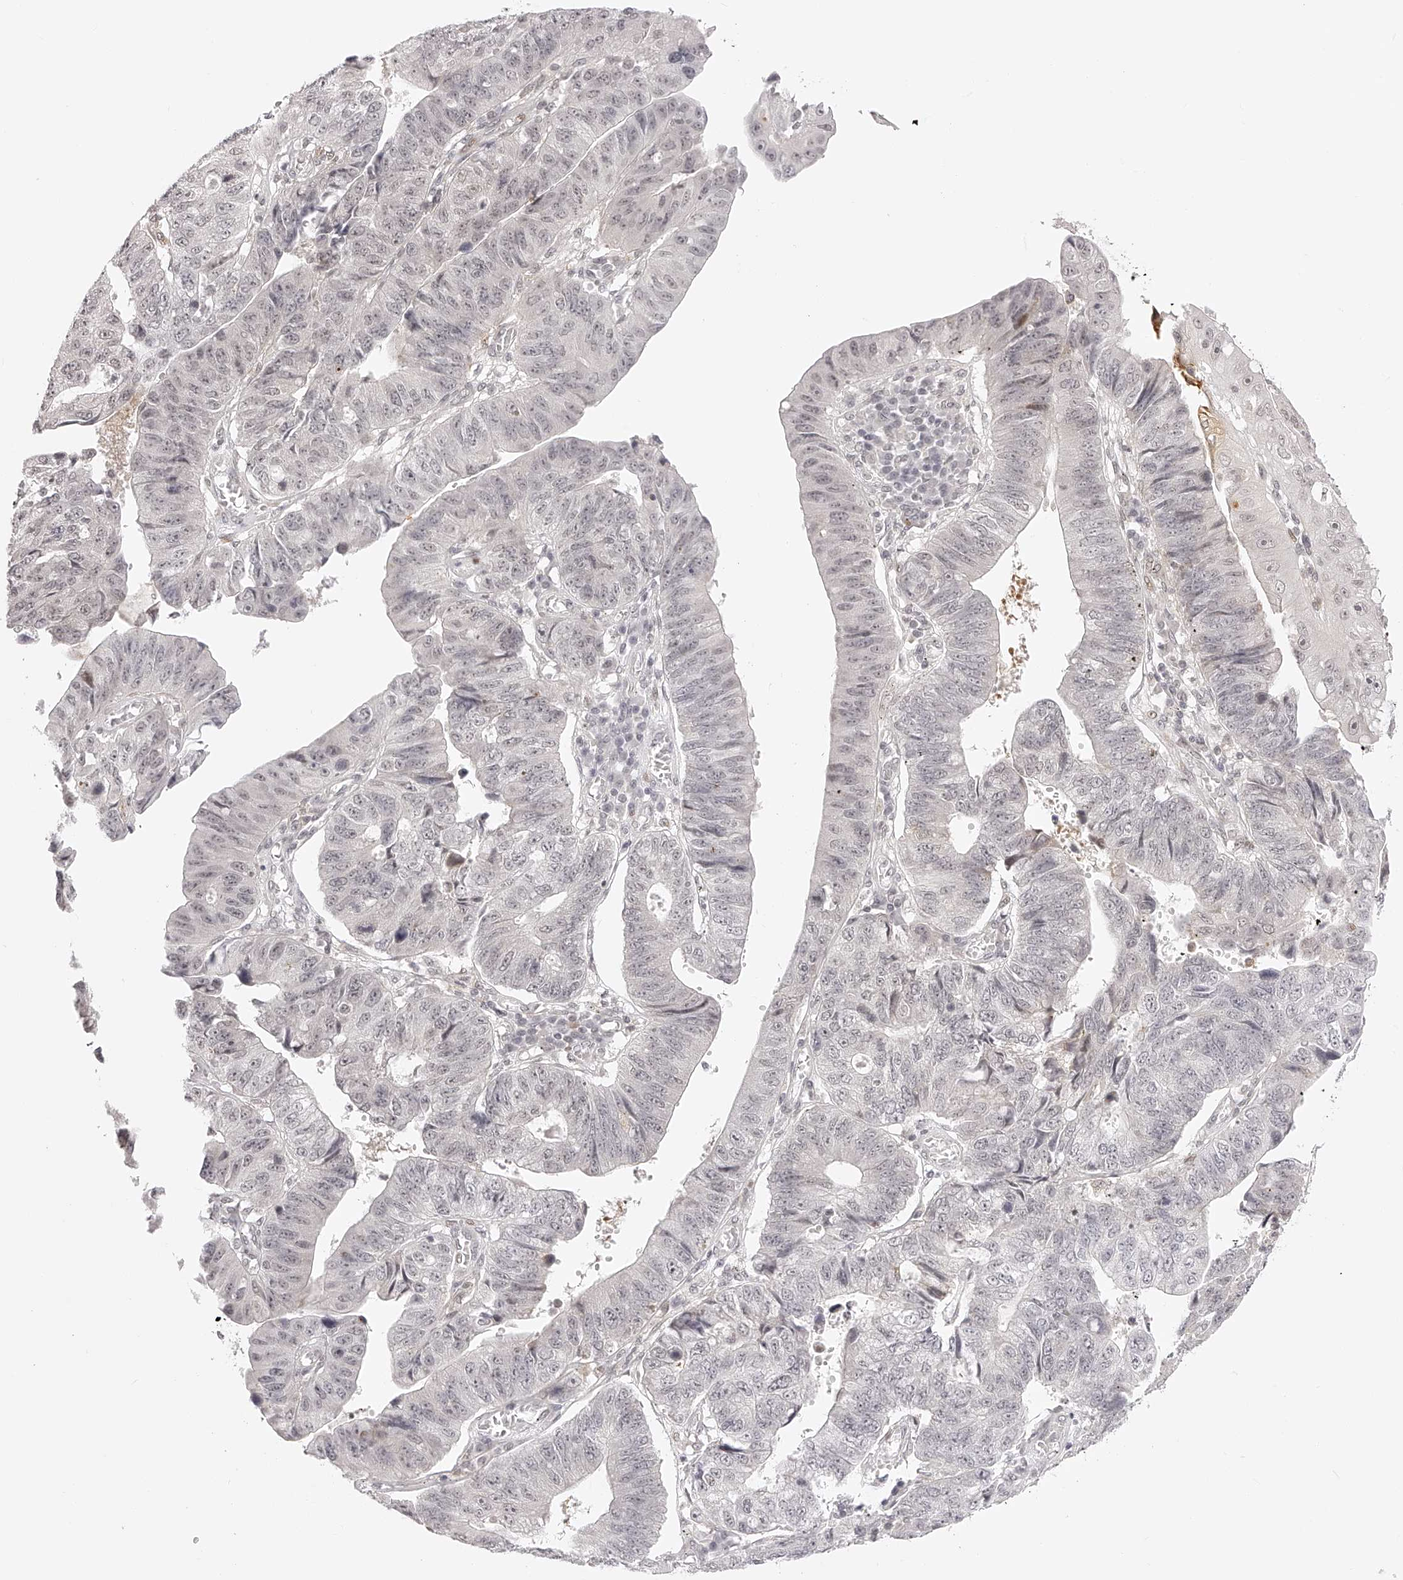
{"staining": {"intensity": "weak", "quantity": "<25%", "location": "cytoplasmic/membranous,nuclear"}, "tissue": "stomach cancer", "cell_type": "Tumor cells", "image_type": "cancer", "snomed": [{"axis": "morphology", "description": "Adenocarcinoma, NOS"}, {"axis": "topography", "description": "Stomach"}], "caption": "Tumor cells are negative for protein expression in human stomach cancer (adenocarcinoma).", "gene": "PLEKHG1", "patient": {"sex": "male", "age": 59}}